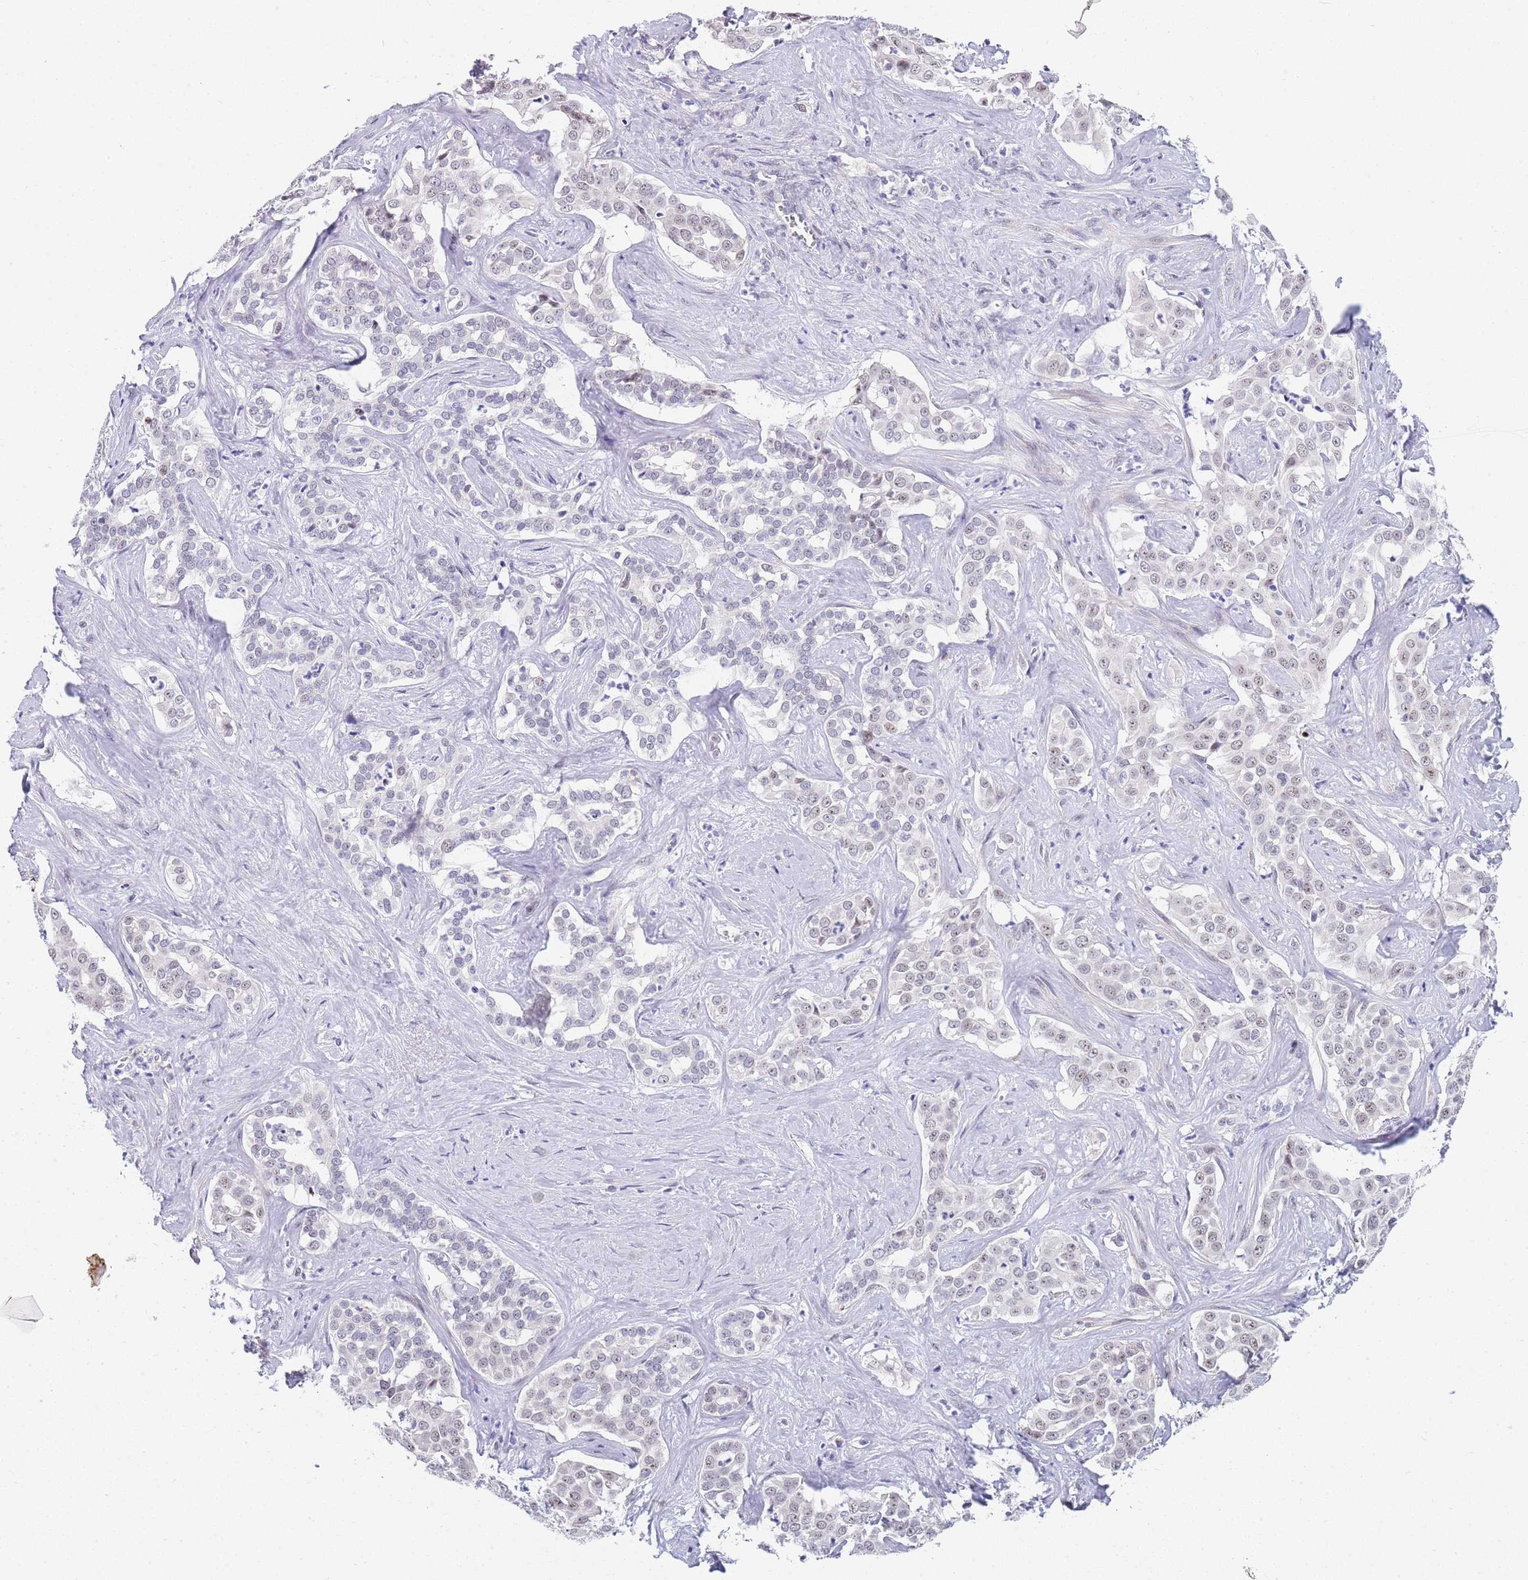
{"staining": {"intensity": "negative", "quantity": "none", "location": "none"}, "tissue": "liver cancer", "cell_type": "Tumor cells", "image_type": "cancer", "snomed": [{"axis": "morphology", "description": "Cholangiocarcinoma"}, {"axis": "topography", "description": "Liver"}], "caption": "DAB immunohistochemical staining of human liver cancer displays no significant staining in tumor cells.", "gene": "PLCL2", "patient": {"sex": "male", "age": 67}}